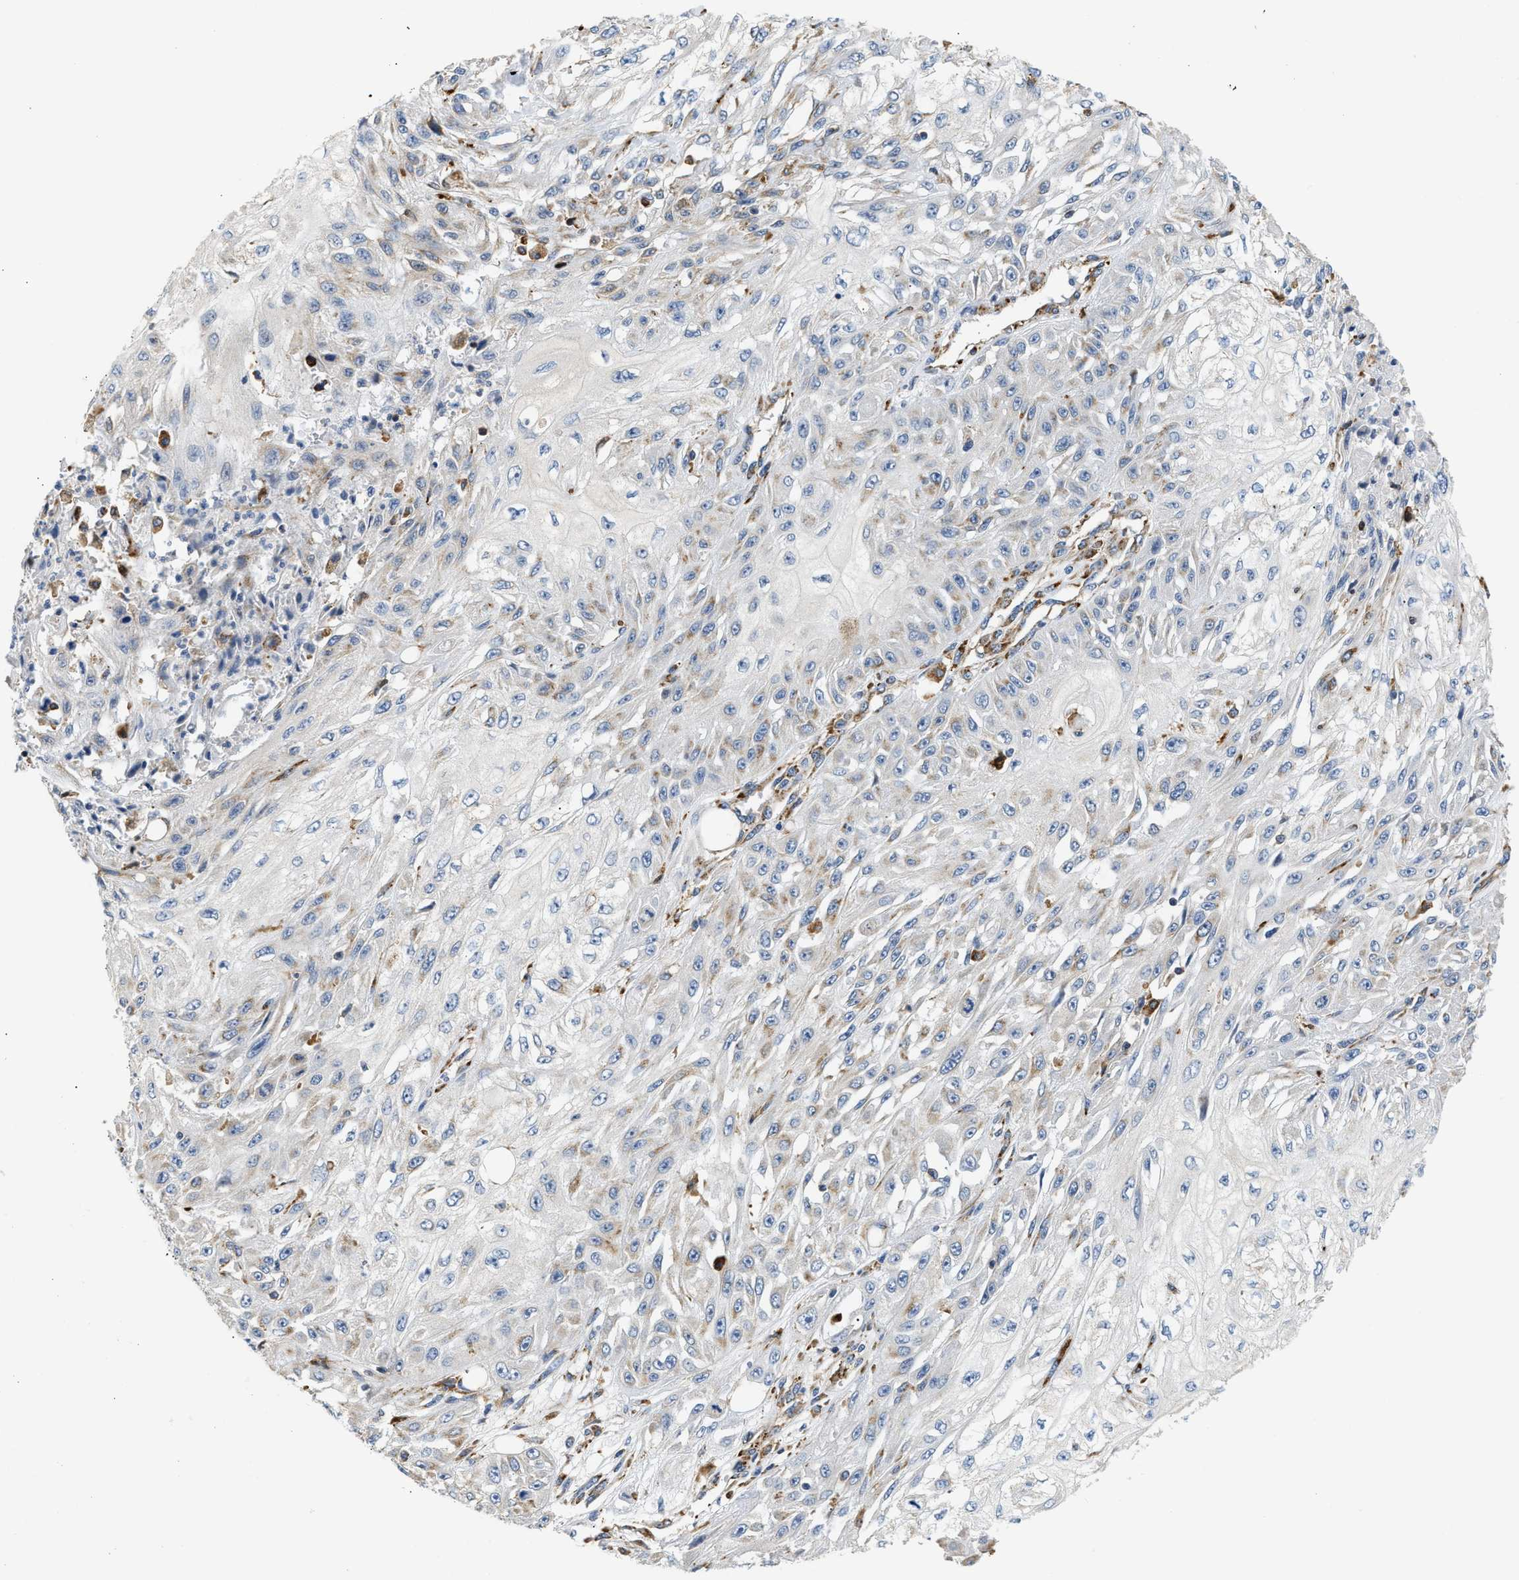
{"staining": {"intensity": "negative", "quantity": "none", "location": "none"}, "tissue": "skin cancer", "cell_type": "Tumor cells", "image_type": "cancer", "snomed": [{"axis": "morphology", "description": "Squamous cell carcinoma, NOS"}, {"axis": "morphology", "description": "Squamous cell carcinoma, metastatic, NOS"}, {"axis": "topography", "description": "Skin"}, {"axis": "topography", "description": "Lymph node"}], "caption": "Human skin squamous cell carcinoma stained for a protein using IHC demonstrates no positivity in tumor cells.", "gene": "AMZ1", "patient": {"sex": "male", "age": 75}}